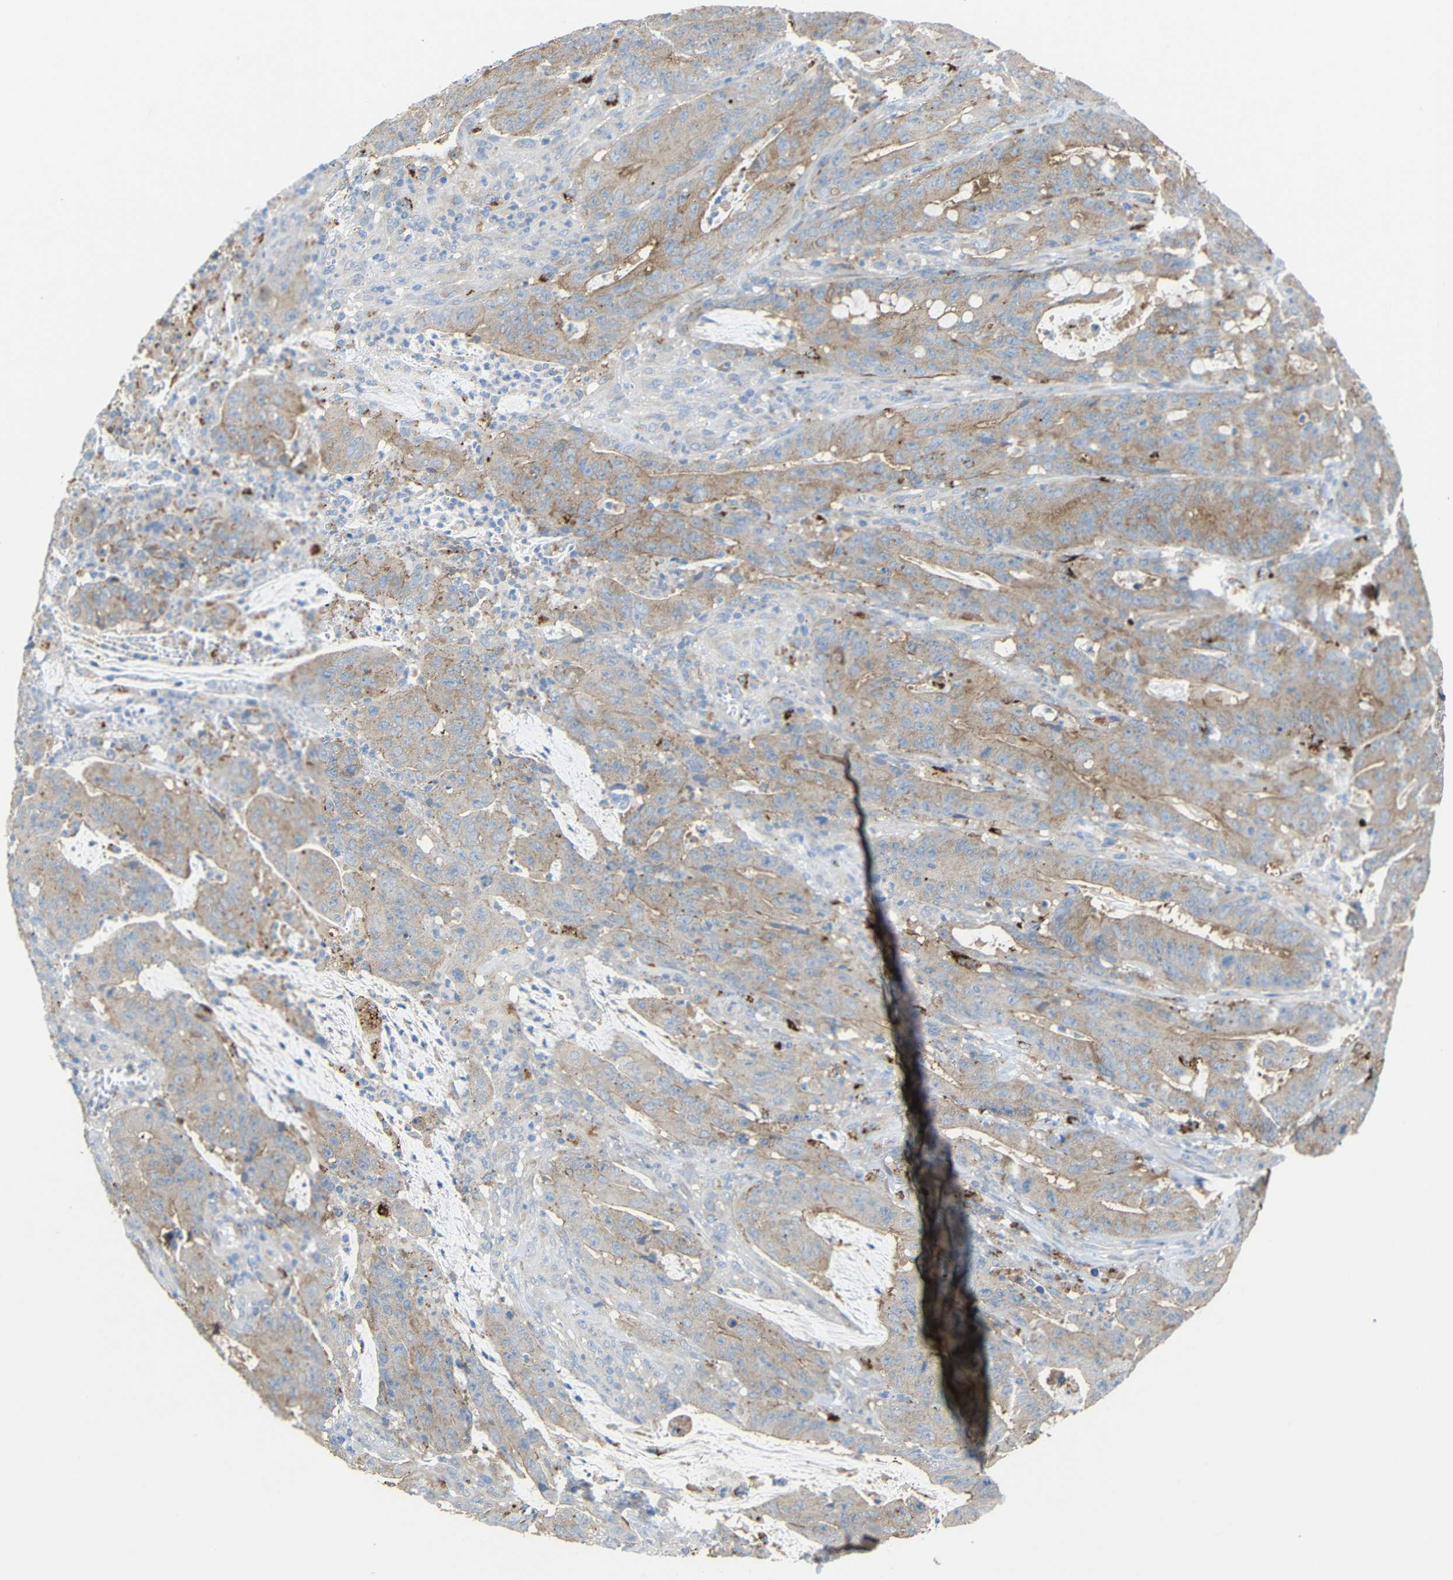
{"staining": {"intensity": "moderate", "quantity": ">75%", "location": "cytoplasmic/membranous"}, "tissue": "colorectal cancer", "cell_type": "Tumor cells", "image_type": "cancer", "snomed": [{"axis": "morphology", "description": "Adenocarcinoma, NOS"}, {"axis": "topography", "description": "Colon"}], "caption": "The photomicrograph exhibits a brown stain indicating the presence of a protein in the cytoplasmic/membranous of tumor cells in colorectal cancer (adenocarcinoma). (Brightfield microscopy of DAB IHC at high magnification).", "gene": "SYPL1", "patient": {"sex": "male", "age": 45}}